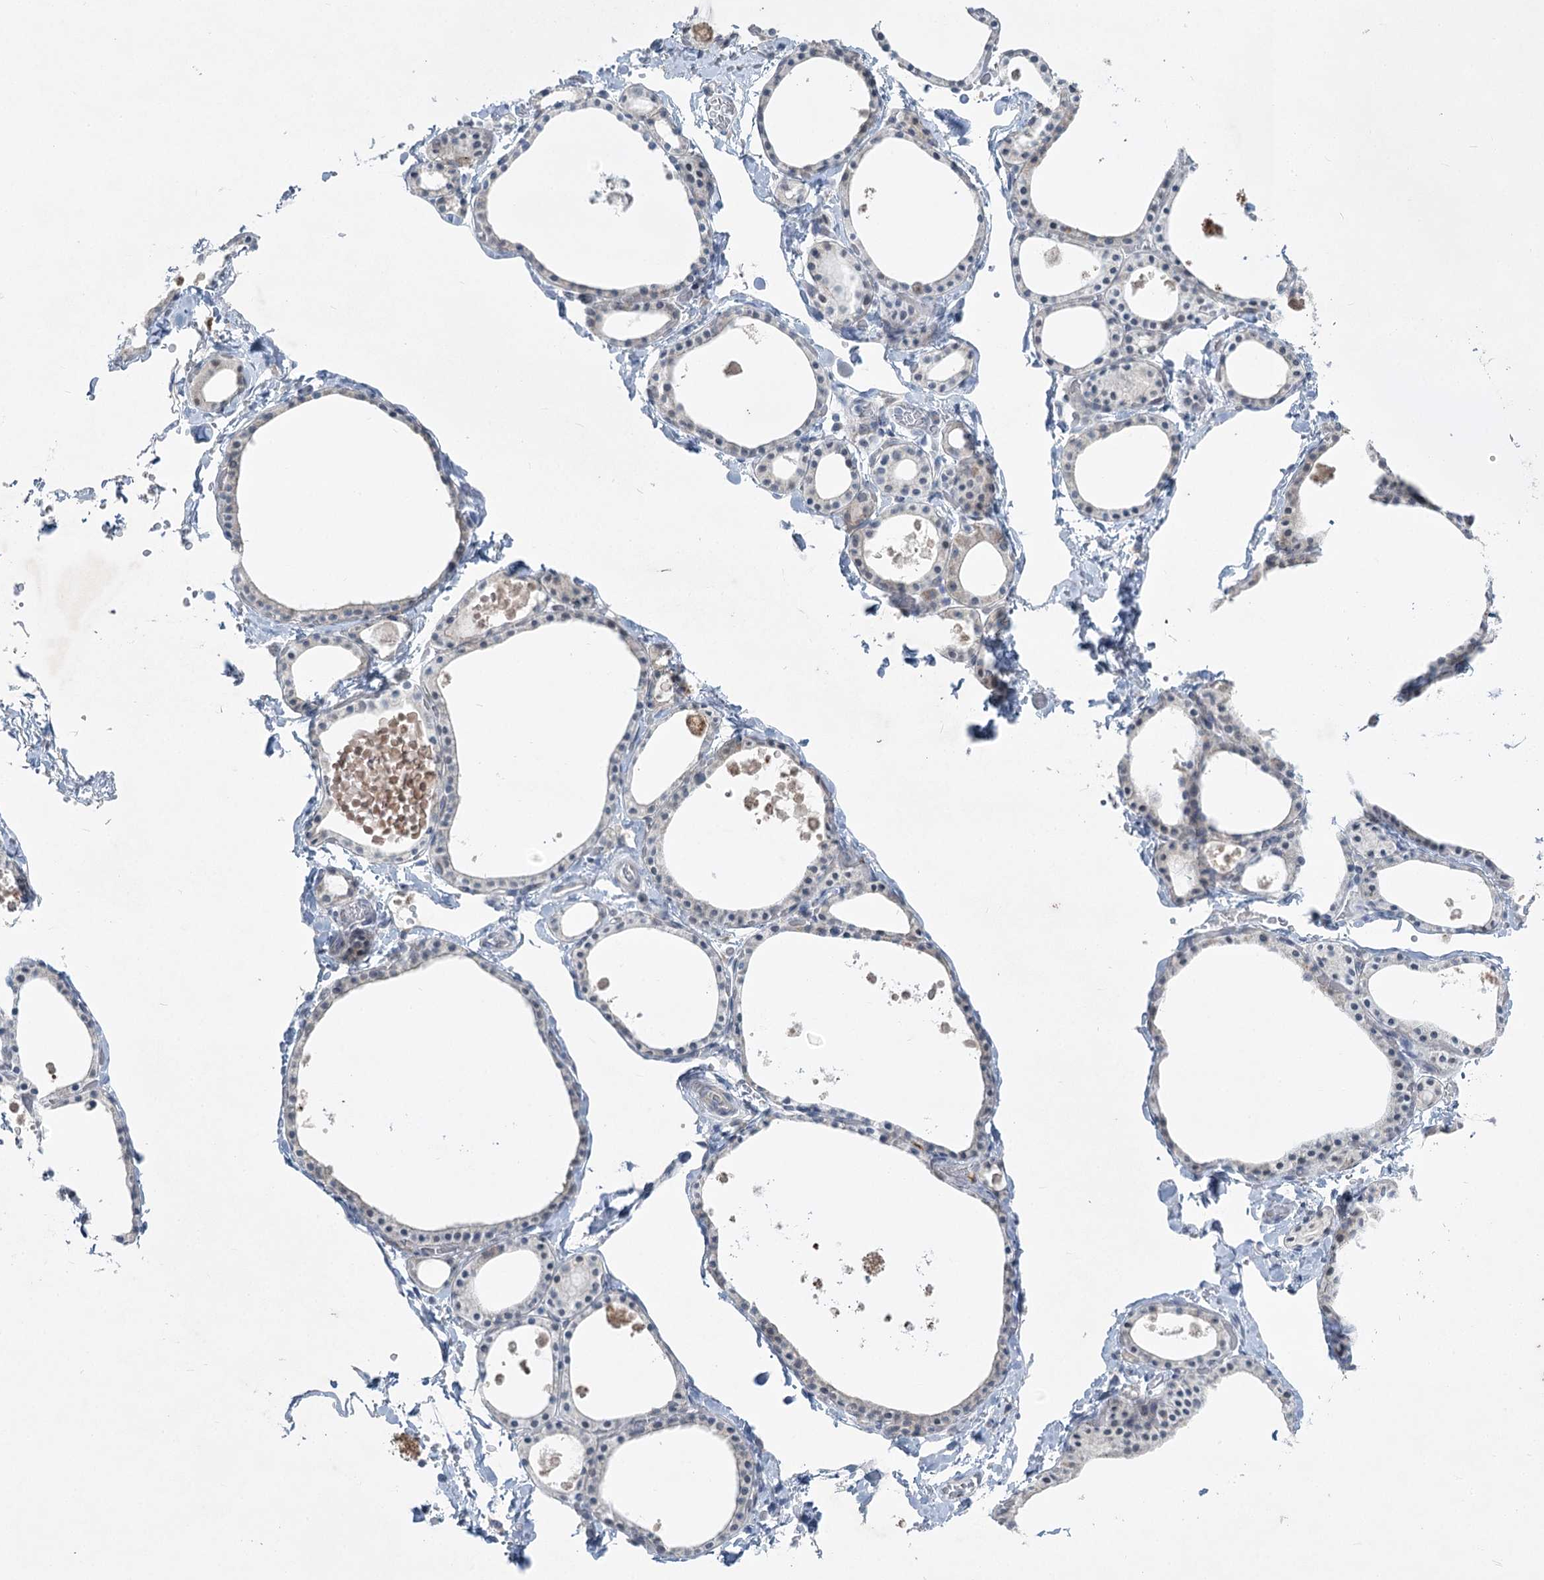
{"staining": {"intensity": "weak", "quantity": "<25%", "location": "cytoplasmic/membranous"}, "tissue": "thyroid gland", "cell_type": "Glandular cells", "image_type": "normal", "snomed": [{"axis": "morphology", "description": "Normal tissue, NOS"}, {"axis": "topography", "description": "Thyroid gland"}], "caption": "High magnification brightfield microscopy of benign thyroid gland stained with DAB (3,3'-diaminobenzidine) (brown) and counterstained with hematoxylin (blue): glandular cells show no significant staining.", "gene": "ABITRAM", "patient": {"sex": "male", "age": 56}}